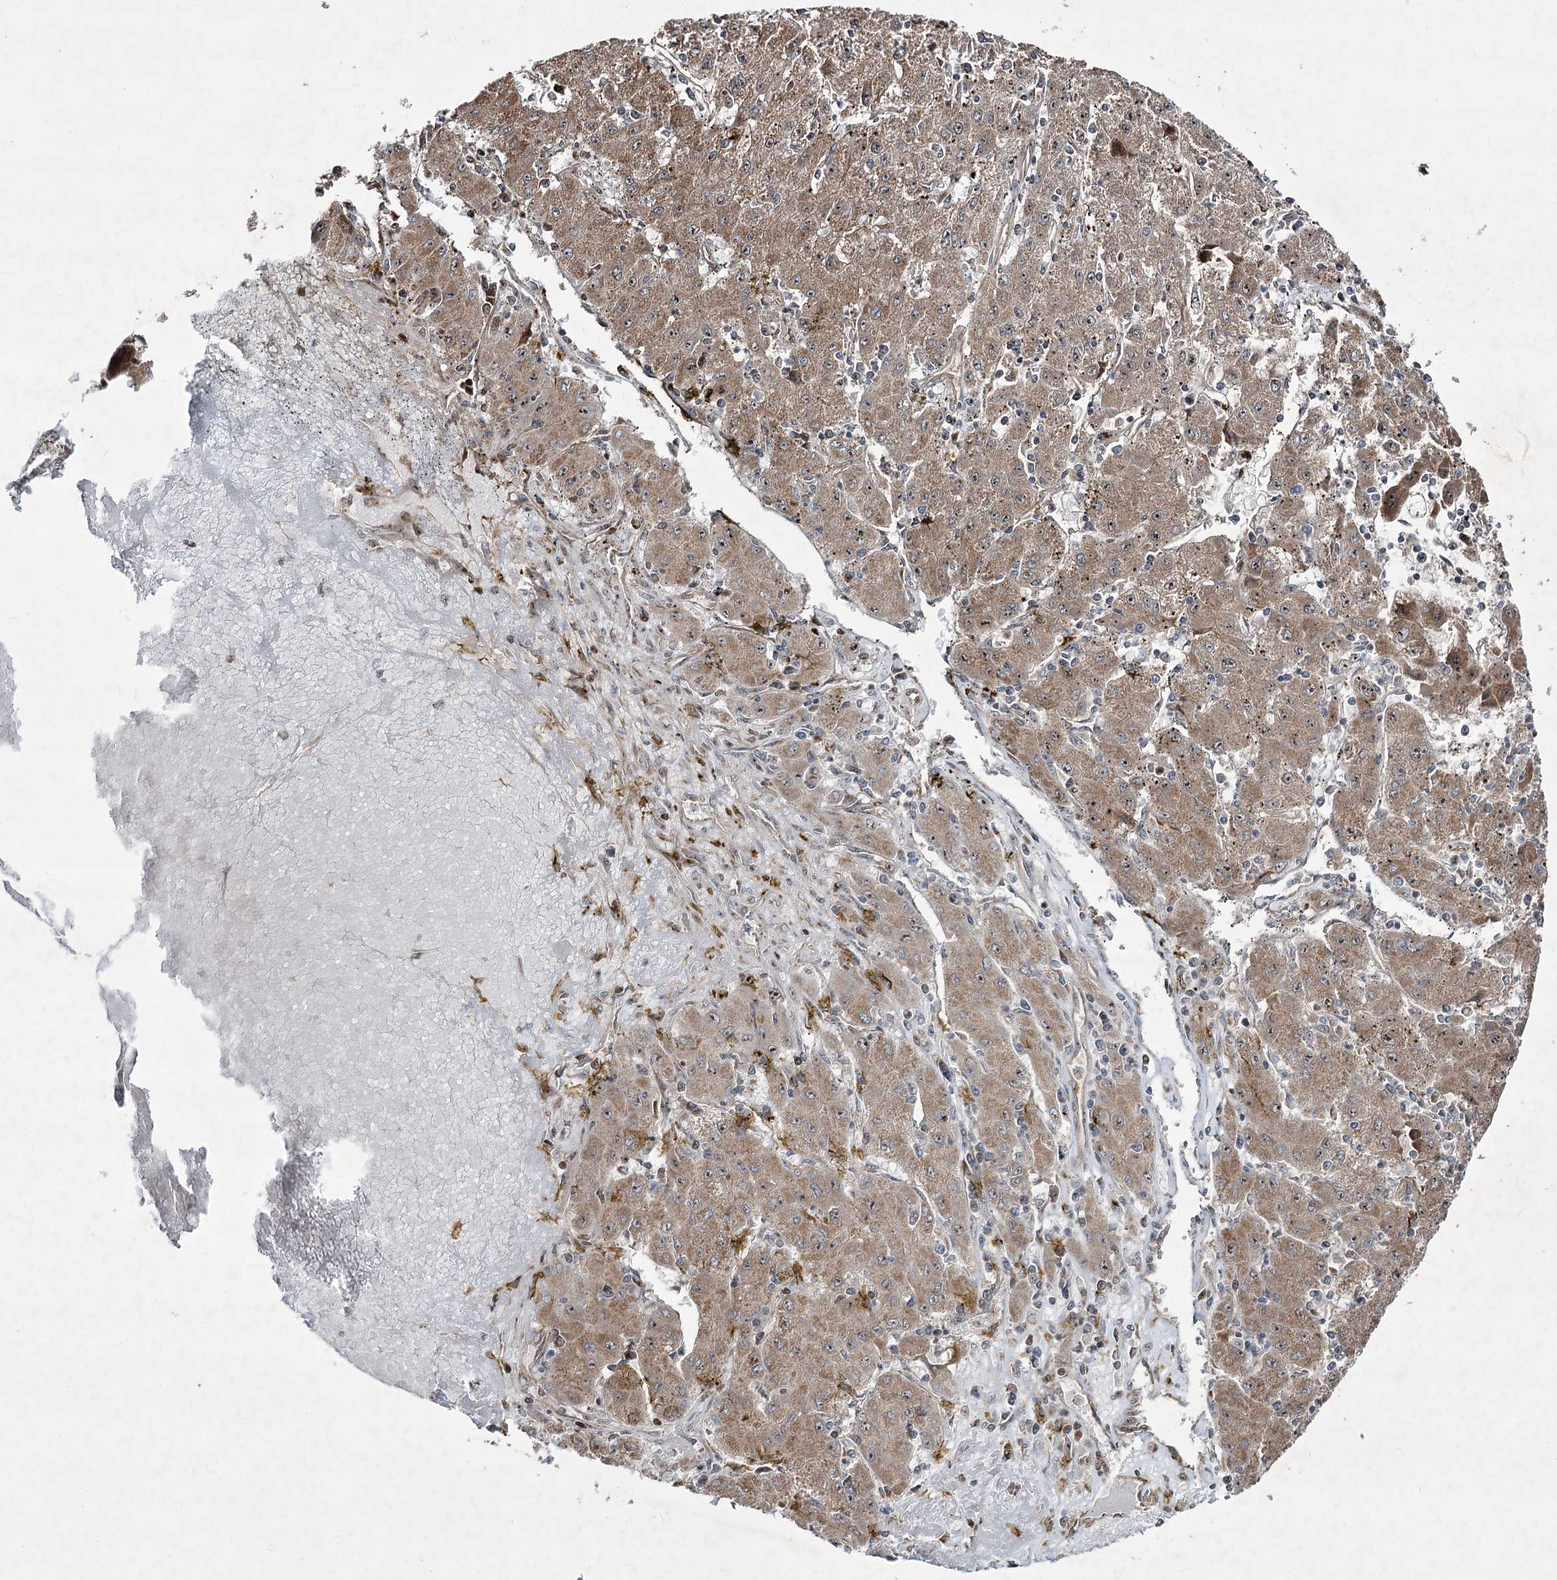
{"staining": {"intensity": "moderate", "quantity": ">75%", "location": "cytoplasmic/membranous"}, "tissue": "liver cancer", "cell_type": "Tumor cells", "image_type": "cancer", "snomed": [{"axis": "morphology", "description": "Carcinoma, Hepatocellular, NOS"}, {"axis": "topography", "description": "Liver"}], "caption": "Hepatocellular carcinoma (liver) was stained to show a protein in brown. There is medium levels of moderate cytoplasmic/membranous expression in approximately >75% of tumor cells.", "gene": "SERINC5", "patient": {"sex": "male", "age": 72}}